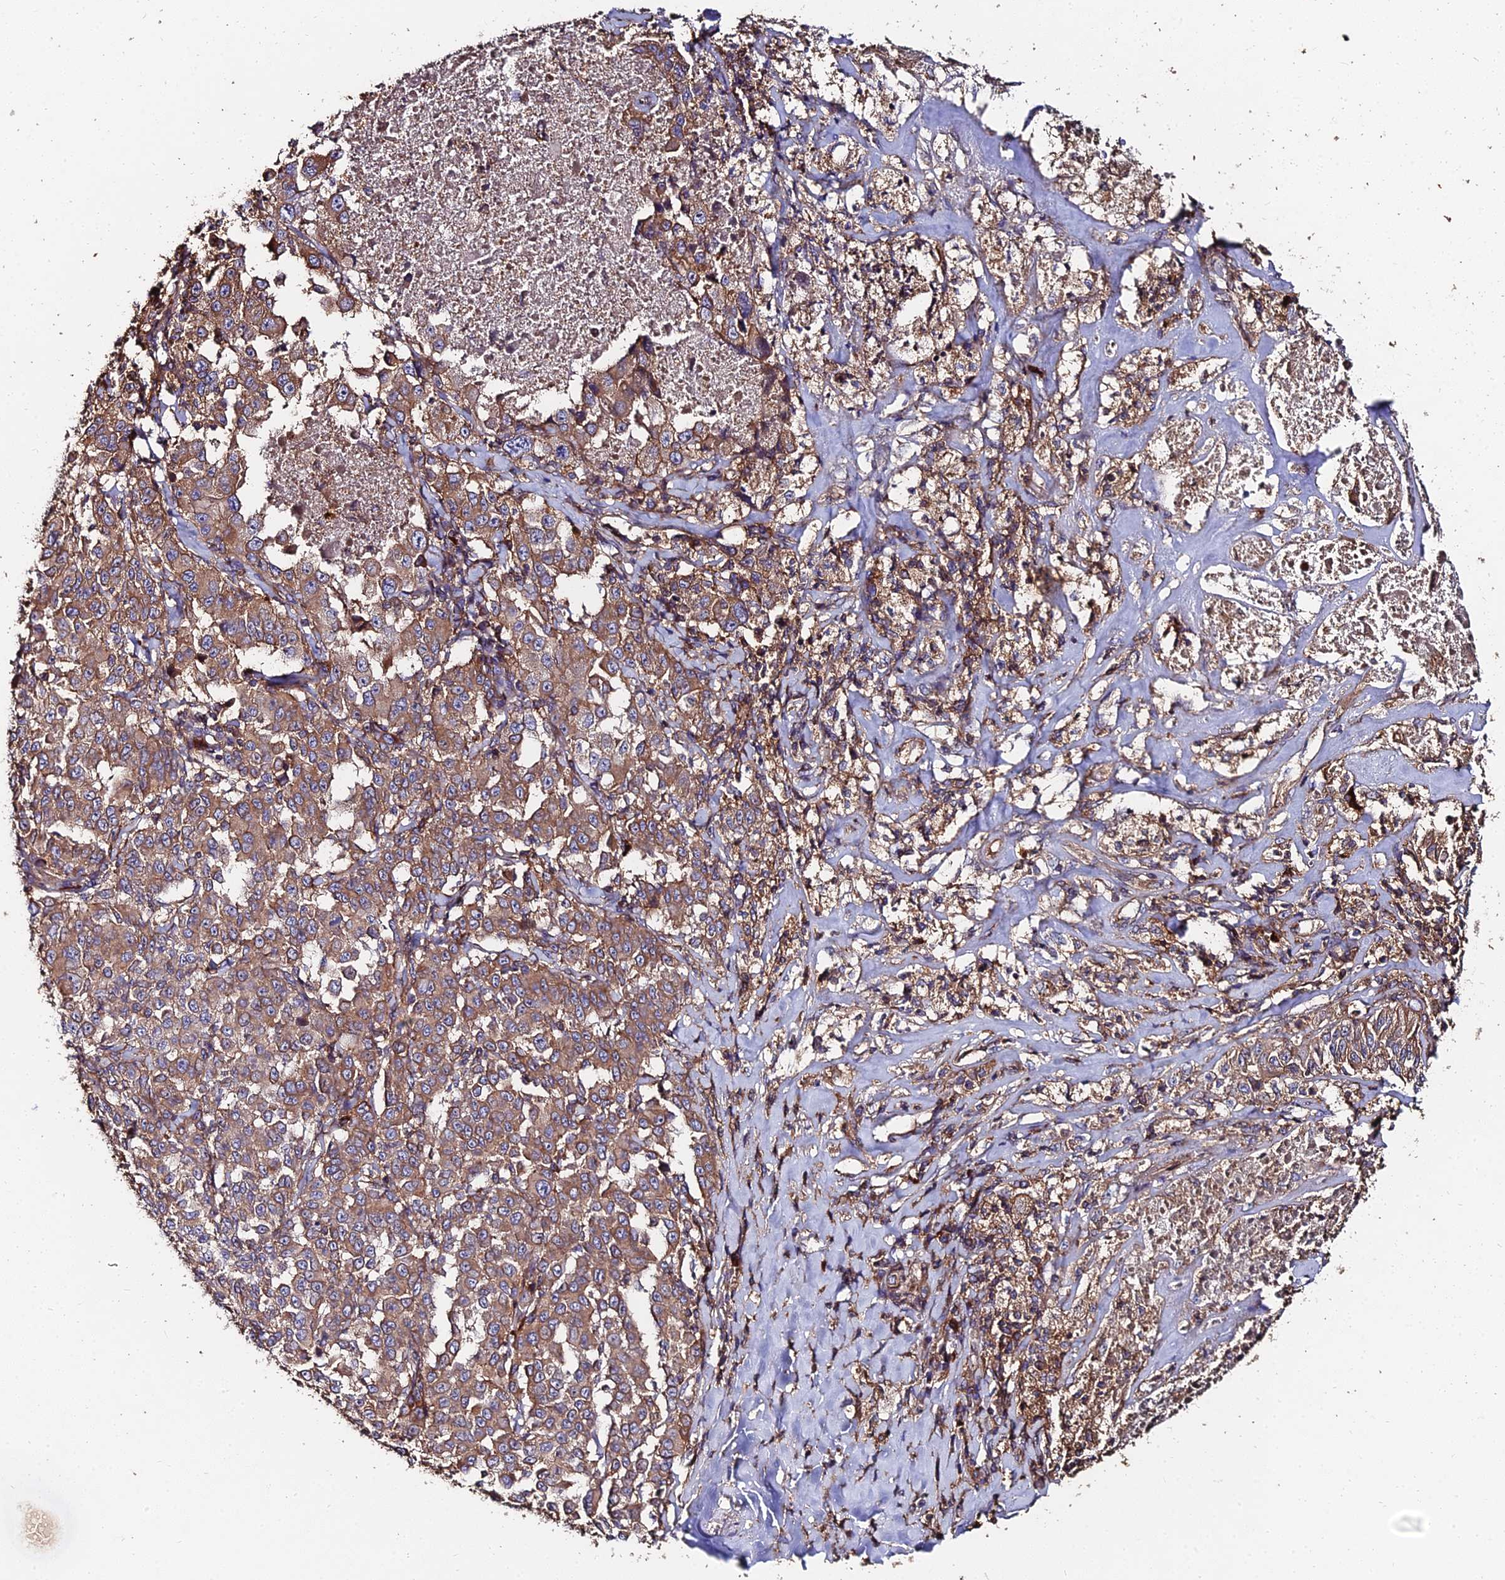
{"staining": {"intensity": "moderate", "quantity": "25%-75%", "location": "cytoplasmic/membranous"}, "tissue": "melanoma", "cell_type": "Tumor cells", "image_type": "cancer", "snomed": [{"axis": "morphology", "description": "Malignant melanoma, Metastatic site"}, {"axis": "topography", "description": "Lymph node"}], "caption": "Moderate cytoplasmic/membranous expression for a protein is identified in approximately 25%-75% of tumor cells of malignant melanoma (metastatic site) using IHC.", "gene": "EXT1", "patient": {"sex": "male", "age": 62}}